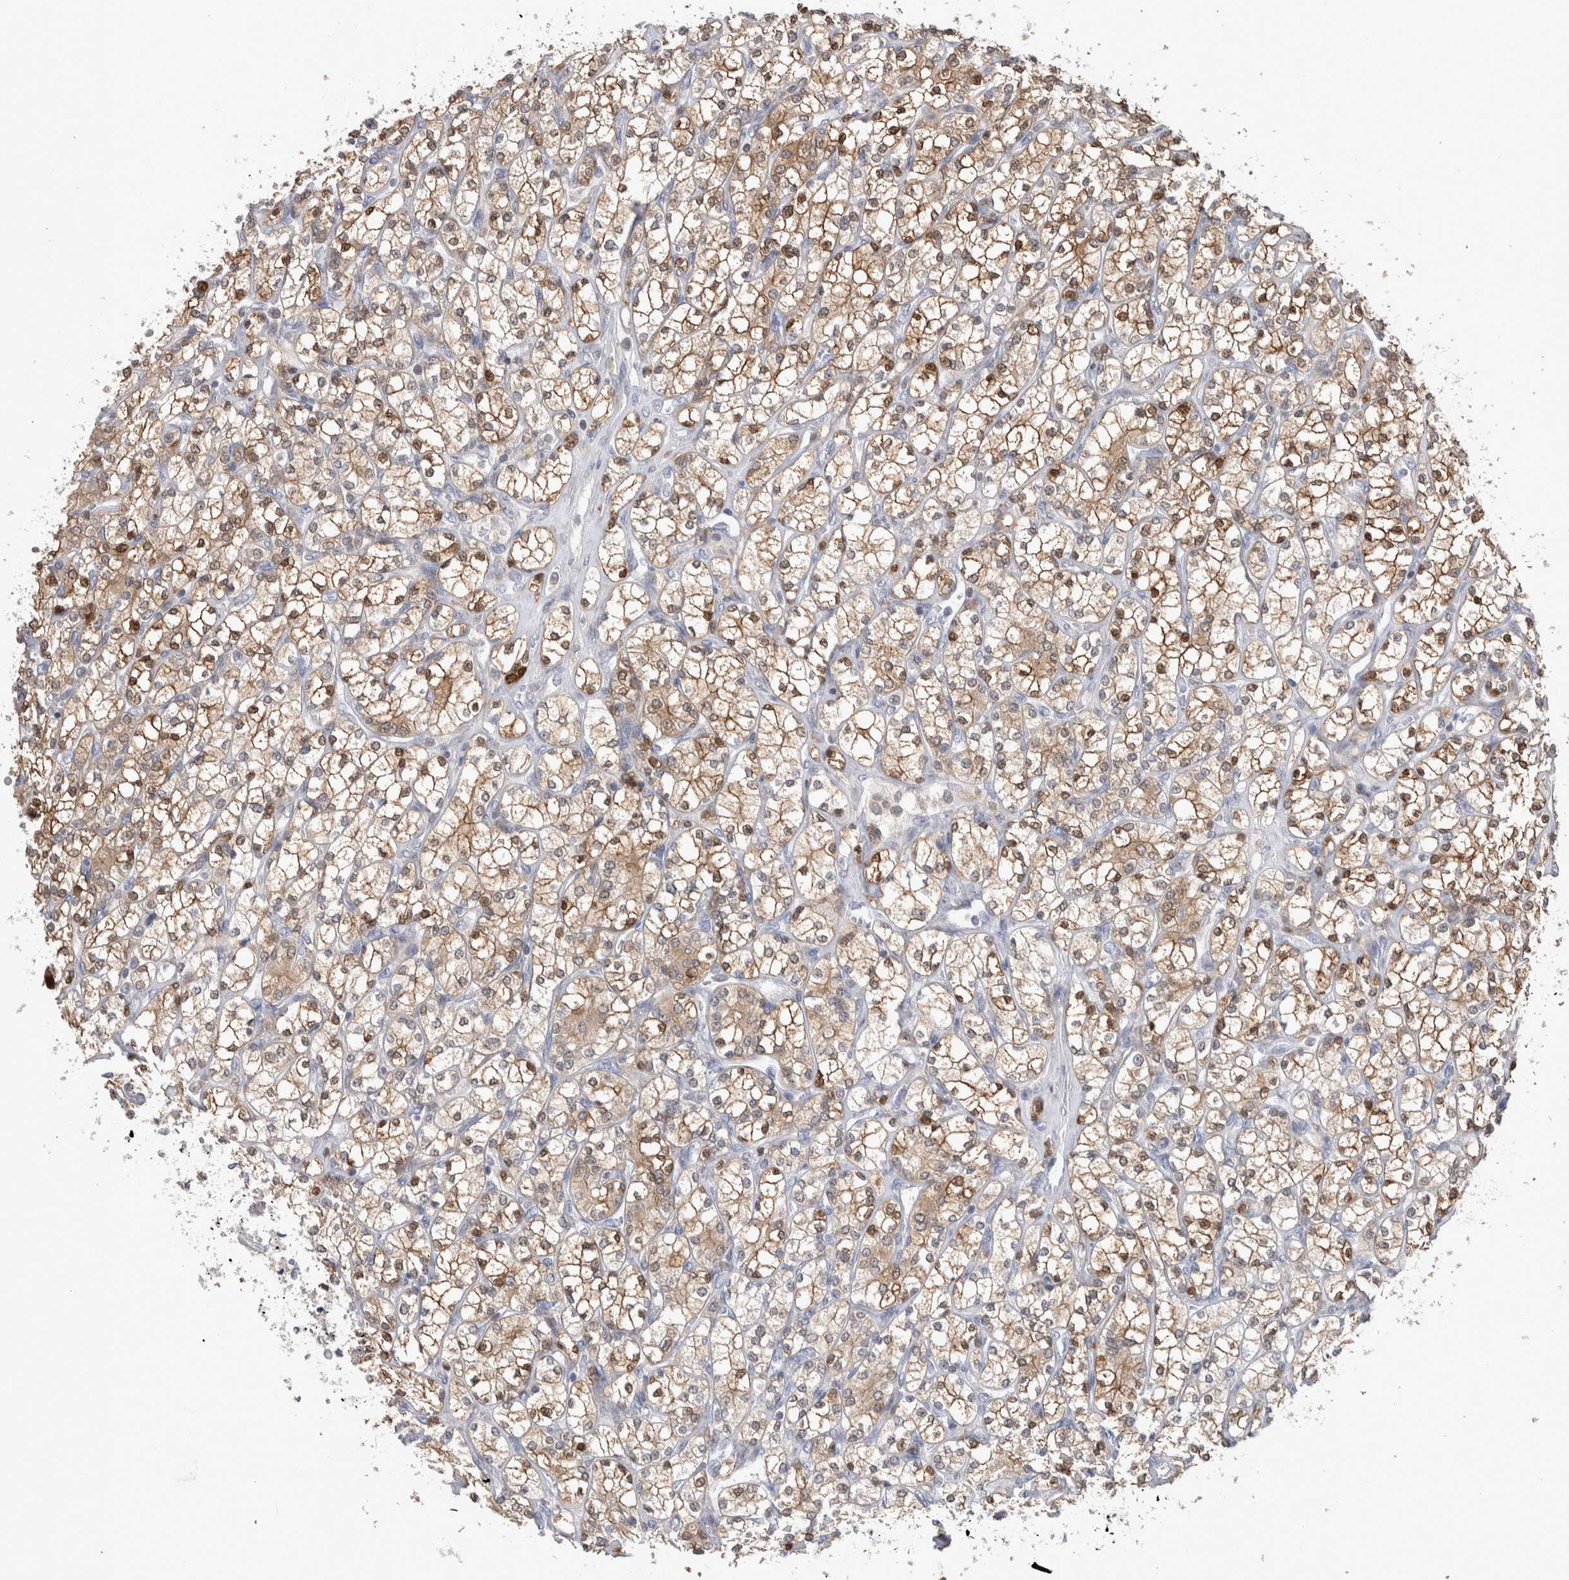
{"staining": {"intensity": "moderate", "quantity": ">75%", "location": "cytoplasmic/membranous,nuclear"}, "tissue": "renal cancer", "cell_type": "Tumor cells", "image_type": "cancer", "snomed": [{"axis": "morphology", "description": "Adenocarcinoma, NOS"}, {"axis": "topography", "description": "Kidney"}], "caption": "Human adenocarcinoma (renal) stained for a protein (brown) displays moderate cytoplasmic/membranous and nuclear positive expression in approximately >75% of tumor cells.", "gene": "HTATIP2", "patient": {"sex": "male", "age": 77}}